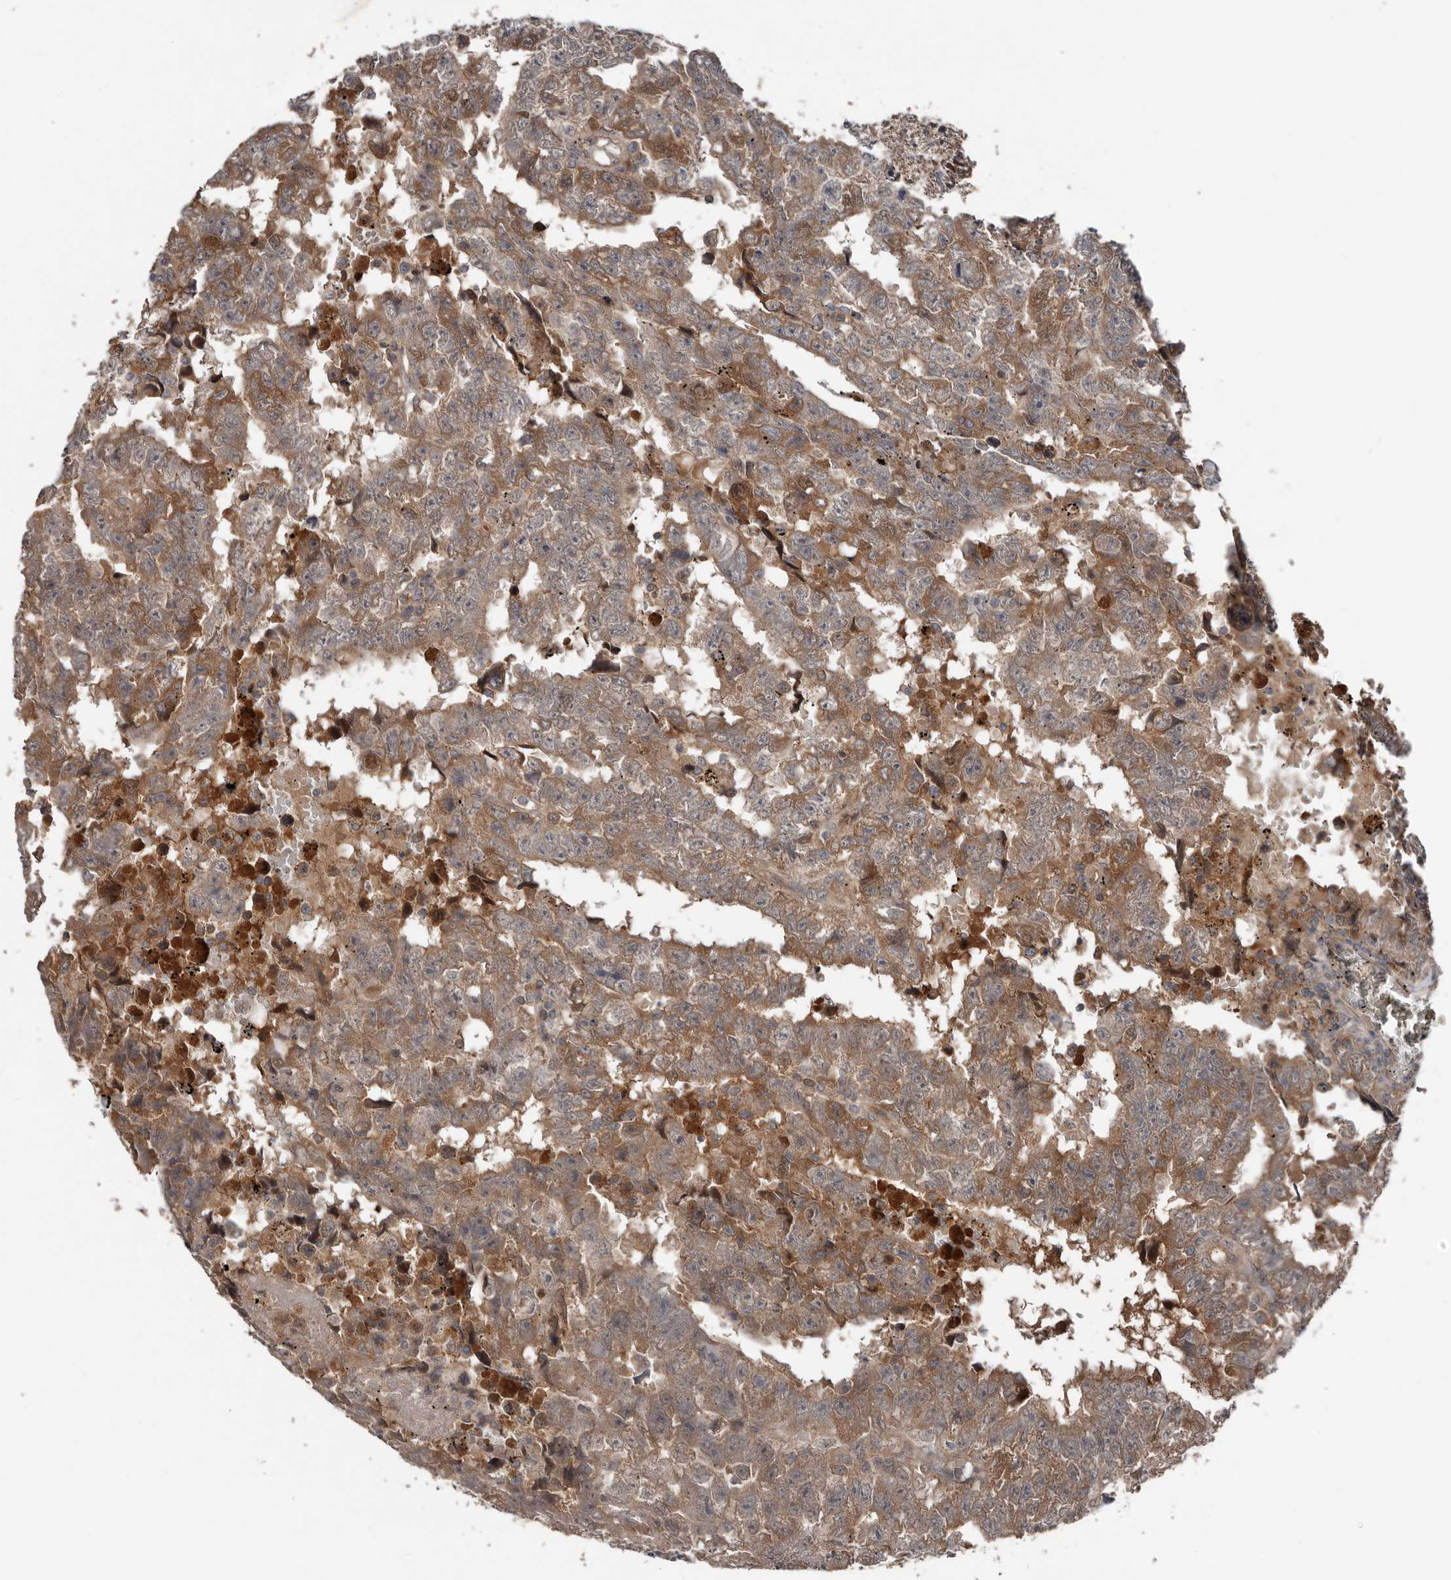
{"staining": {"intensity": "moderate", "quantity": ">75%", "location": "cytoplasmic/membranous"}, "tissue": "testis cancer", "cell_type": "Tumor cells", "image_type": "cancer", "snomed": [{"axis": "morphology", "description": "Carcinoma, Embryonal, NOS"}, {"axis": "topography", "description": "Testis"}], "caption": "A medium amount of moderate cytoplasmic/membranous positivity is seen in about >75% of tumor cells in testis cancer tissue.", "gene": "DNAJB4", "patient": {"sex": "male", "age": 25}}